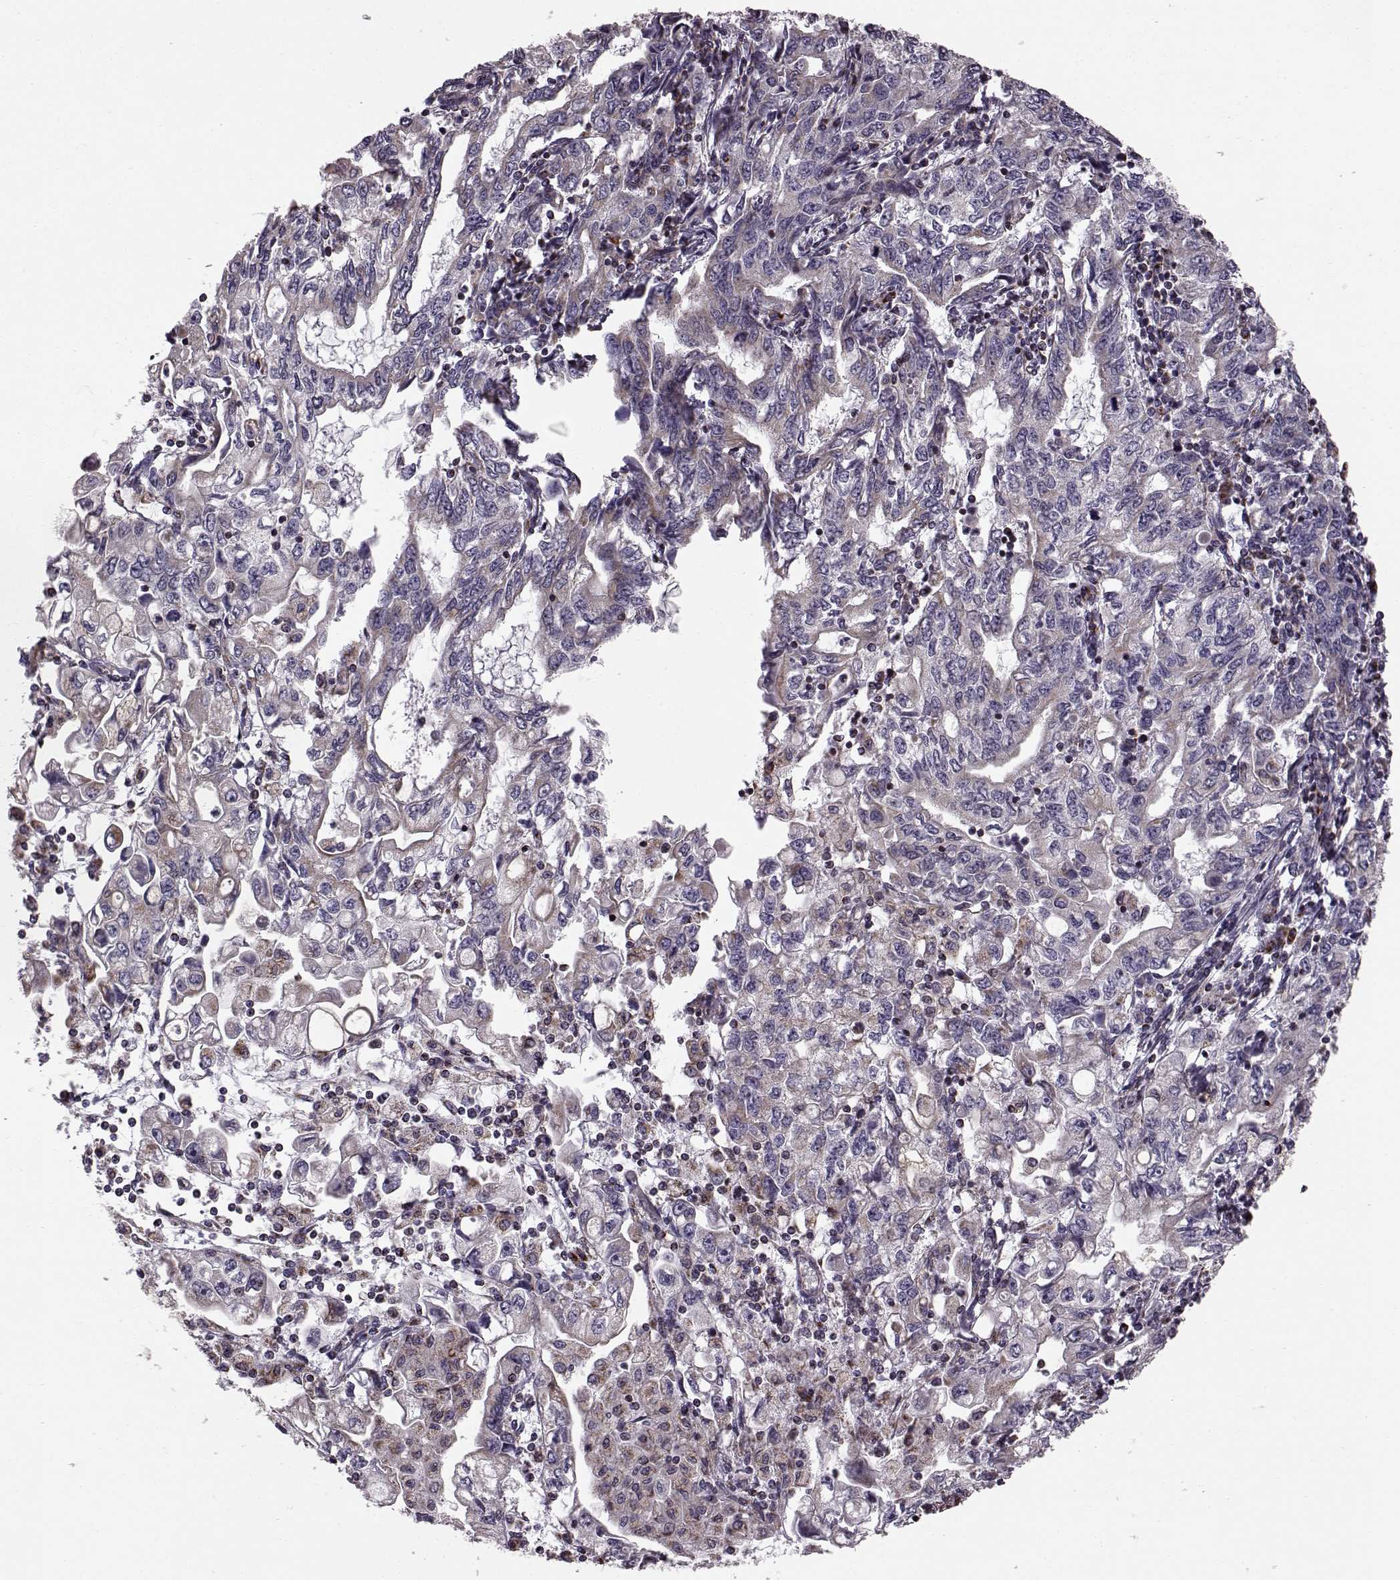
{"staining": {"intensity": "weak", "quantity": "<25%", "location": "cytoplasmic/membranous"}, "tissue": "stomach cancer", "cell_type": "Tumor cells", "image_type": "cancer", "snomed": [{"axis": "morphology", "description": "Adenocarcinoma, NOS"}, {"axis": "topography", "description": "Stomach, lower"}], "caption": "High magnification brightfield microscopy of stomach adenocarcinoma stained with DAB (brown) and counterstained with hematoxylin (blue): tumor cells show no significant staining.", "gene": "FAM8A1", "patient": {"sex": "female", "age": 72}}